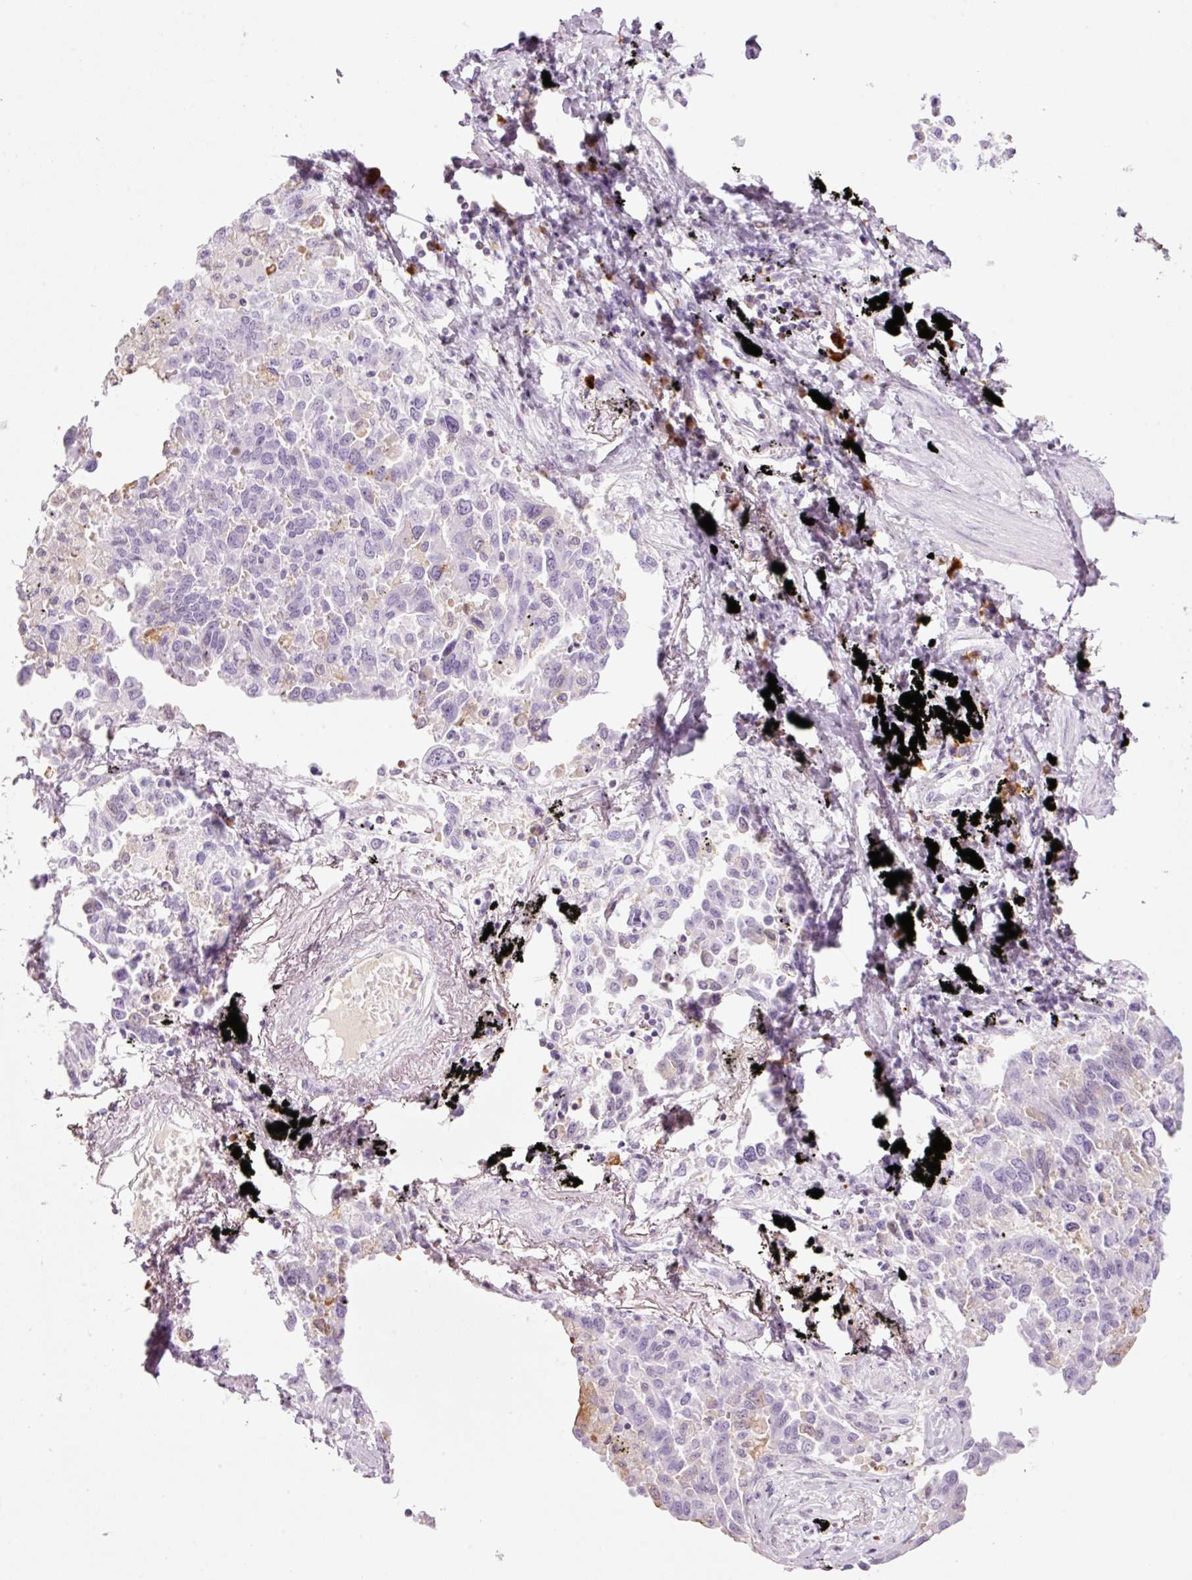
{"staining": {"intensity": "negative", "quantity": "none", "location": "none"}, "tissue": "lung cancer", "cell_type": "Tumor cells", "image_type": "cancer", "snomed": [{"axis": "morphology", "description": "Adenocarcinoma, NOS"}, {"axis": "topography", "description": "Lung"}], "caption": "Tumor cells show no significant positivity in lung cancer.", "gene": "KLF1", "patient": {"sex": "male", "age": 67}}